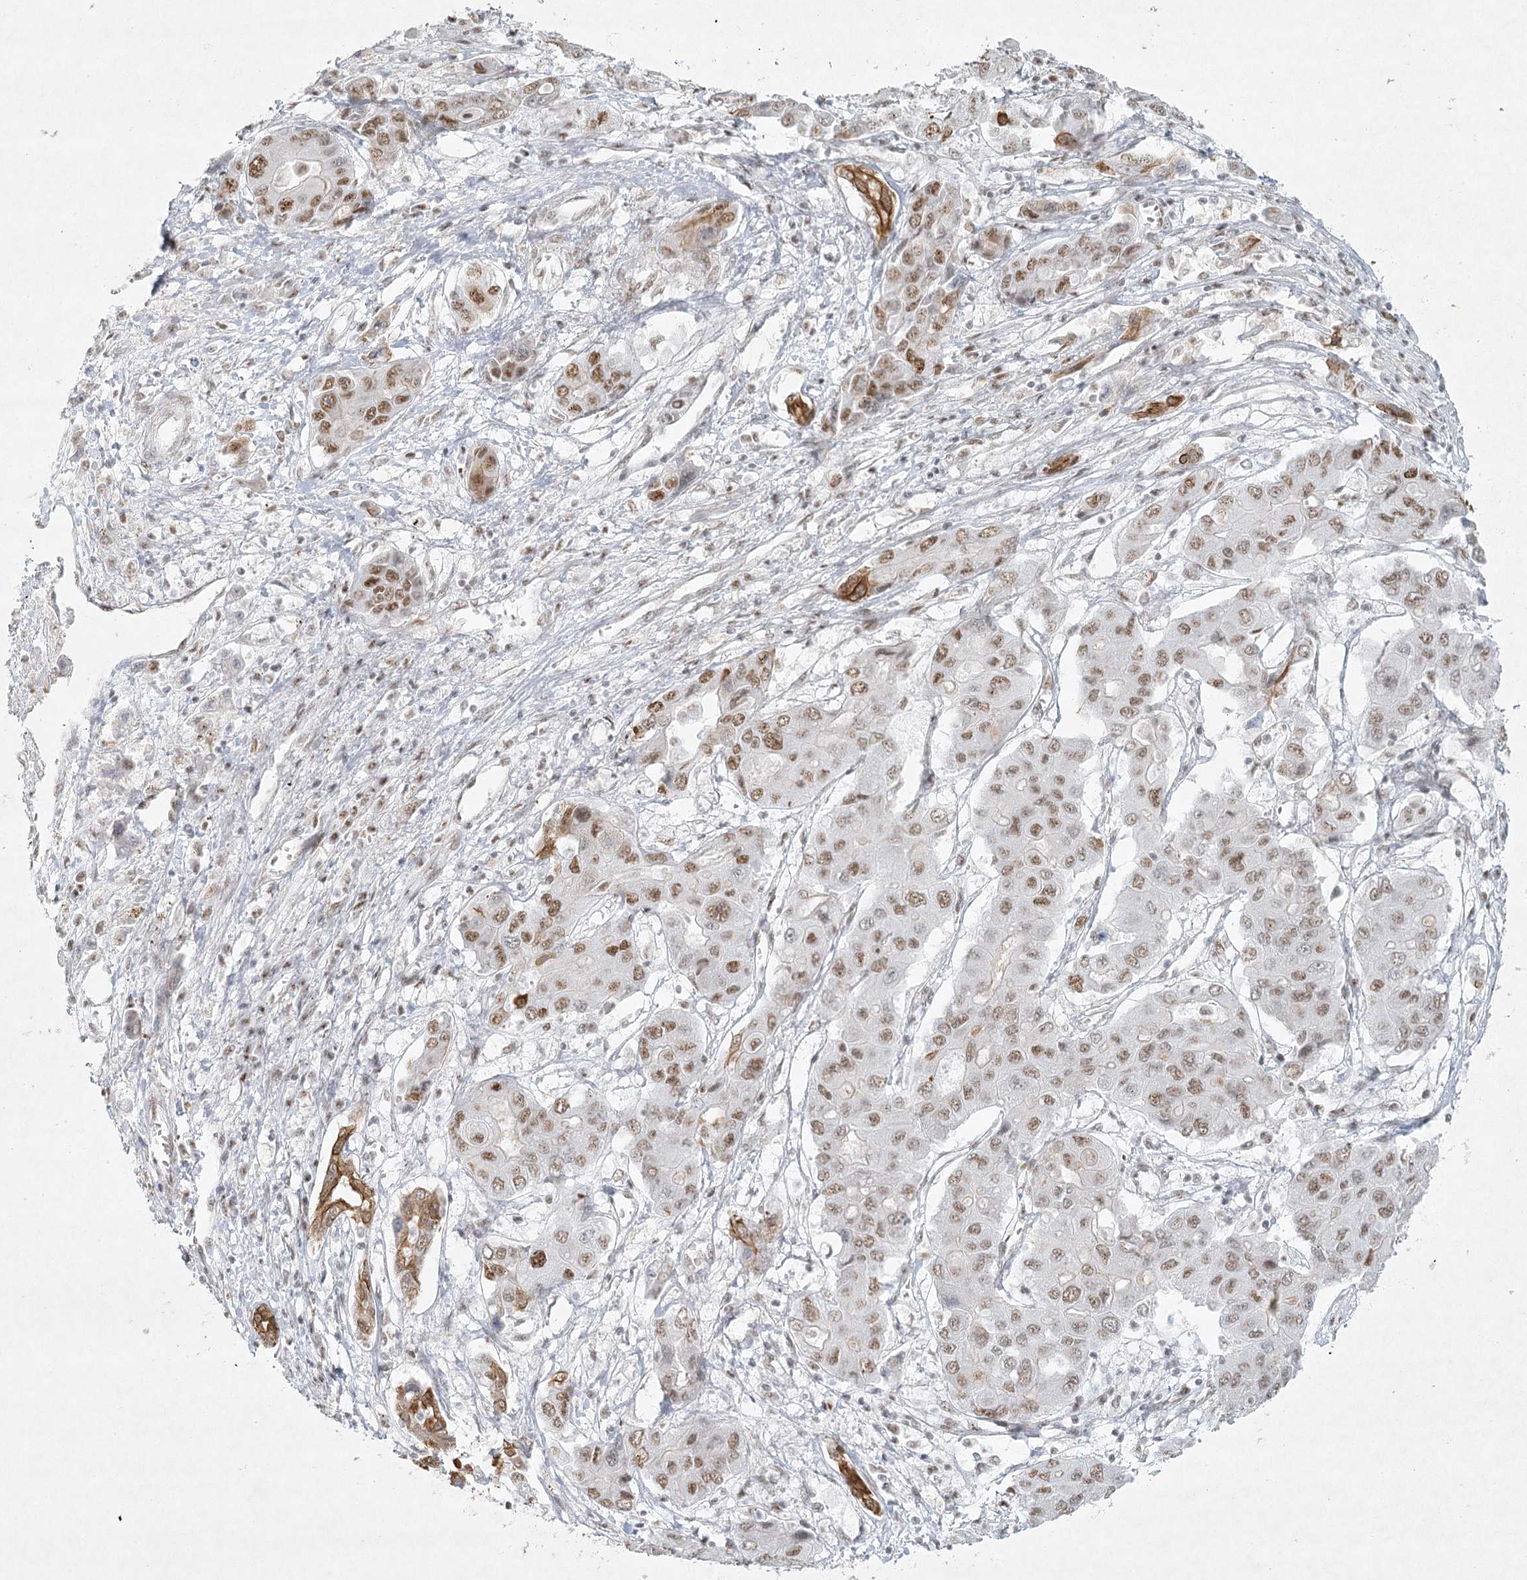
{"staining": {"intensity": "moderate", "quantity": ">75%", "location": "nuclear"}, "tissue": "liver cancer", "cell_type": "Tumor cells", "image_type": "cancer", "snomed": [{"axis": "morphology", "description": "Cholangiocarcinoma"}, {"axis": "topography", "description": "Liver"}], "caption": "IHC photomicrograph of human liver cholangiocarcinoma stained for a protein (brown), which exhibits medium levels of moderate nuclear expression in about >75% of tumor cells.", "gene": "U2SURP", "patient": {"sex": "male", "age": 67}}